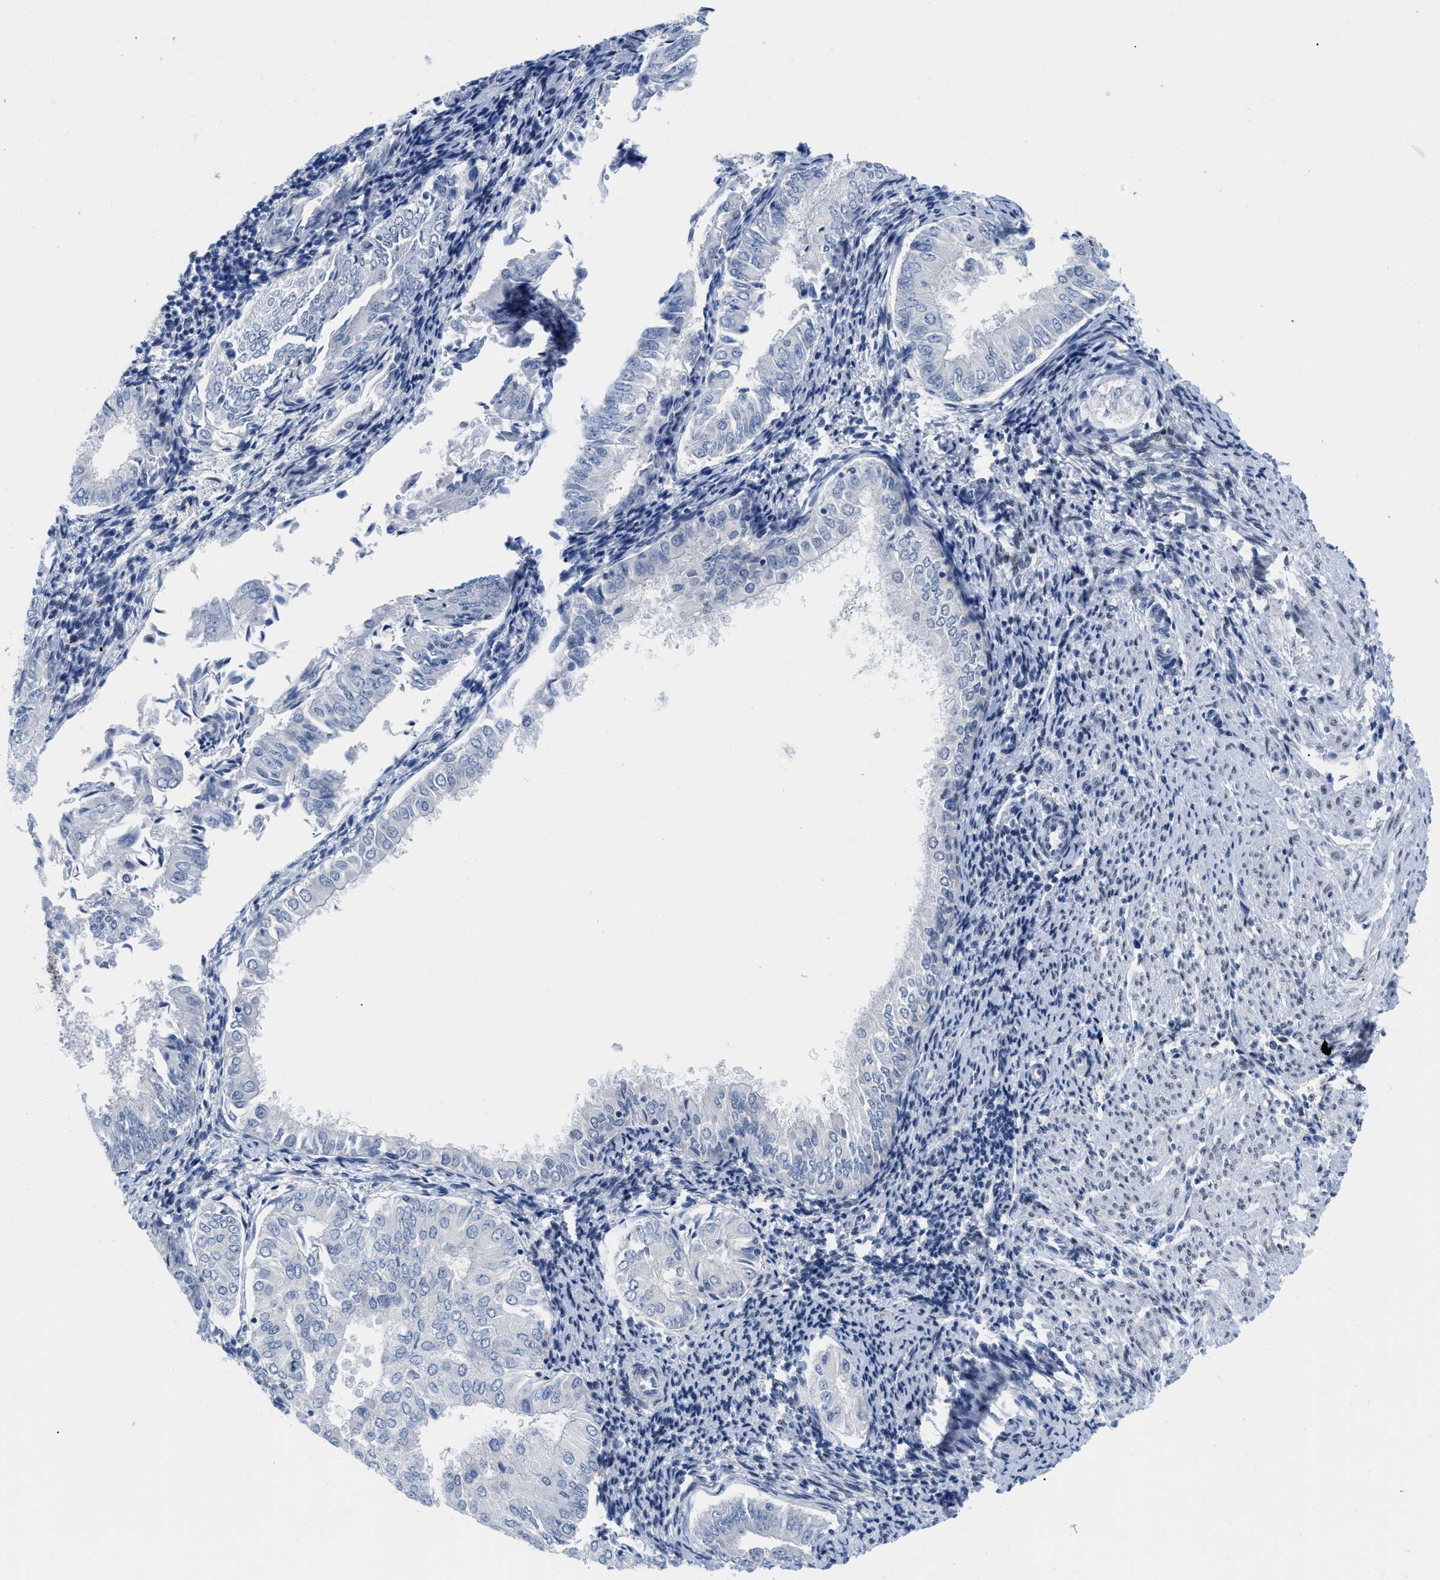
{"staining": {"intensity": "negative", "quantity": "none", "location": "none"}, "tissue": "endometrial cancer", "cell_type": "Tumor cells", "image_type": "cancer", "snomed": [{"axis": "morphology", "description": "Adenocarcinoma, NOS"}, {"axis": "topography", "description": "Endometrium"}], "caption": "This photomicrograph is of adenocarcinoma (endometrial) stained with immunohistochemistry (IHC) to label a protein in brown with the nuclei are counter-stained blue. There is no staining in tumor cells.", "gene": "NFIX", "patient": {"sex": "female", "age": 53}}